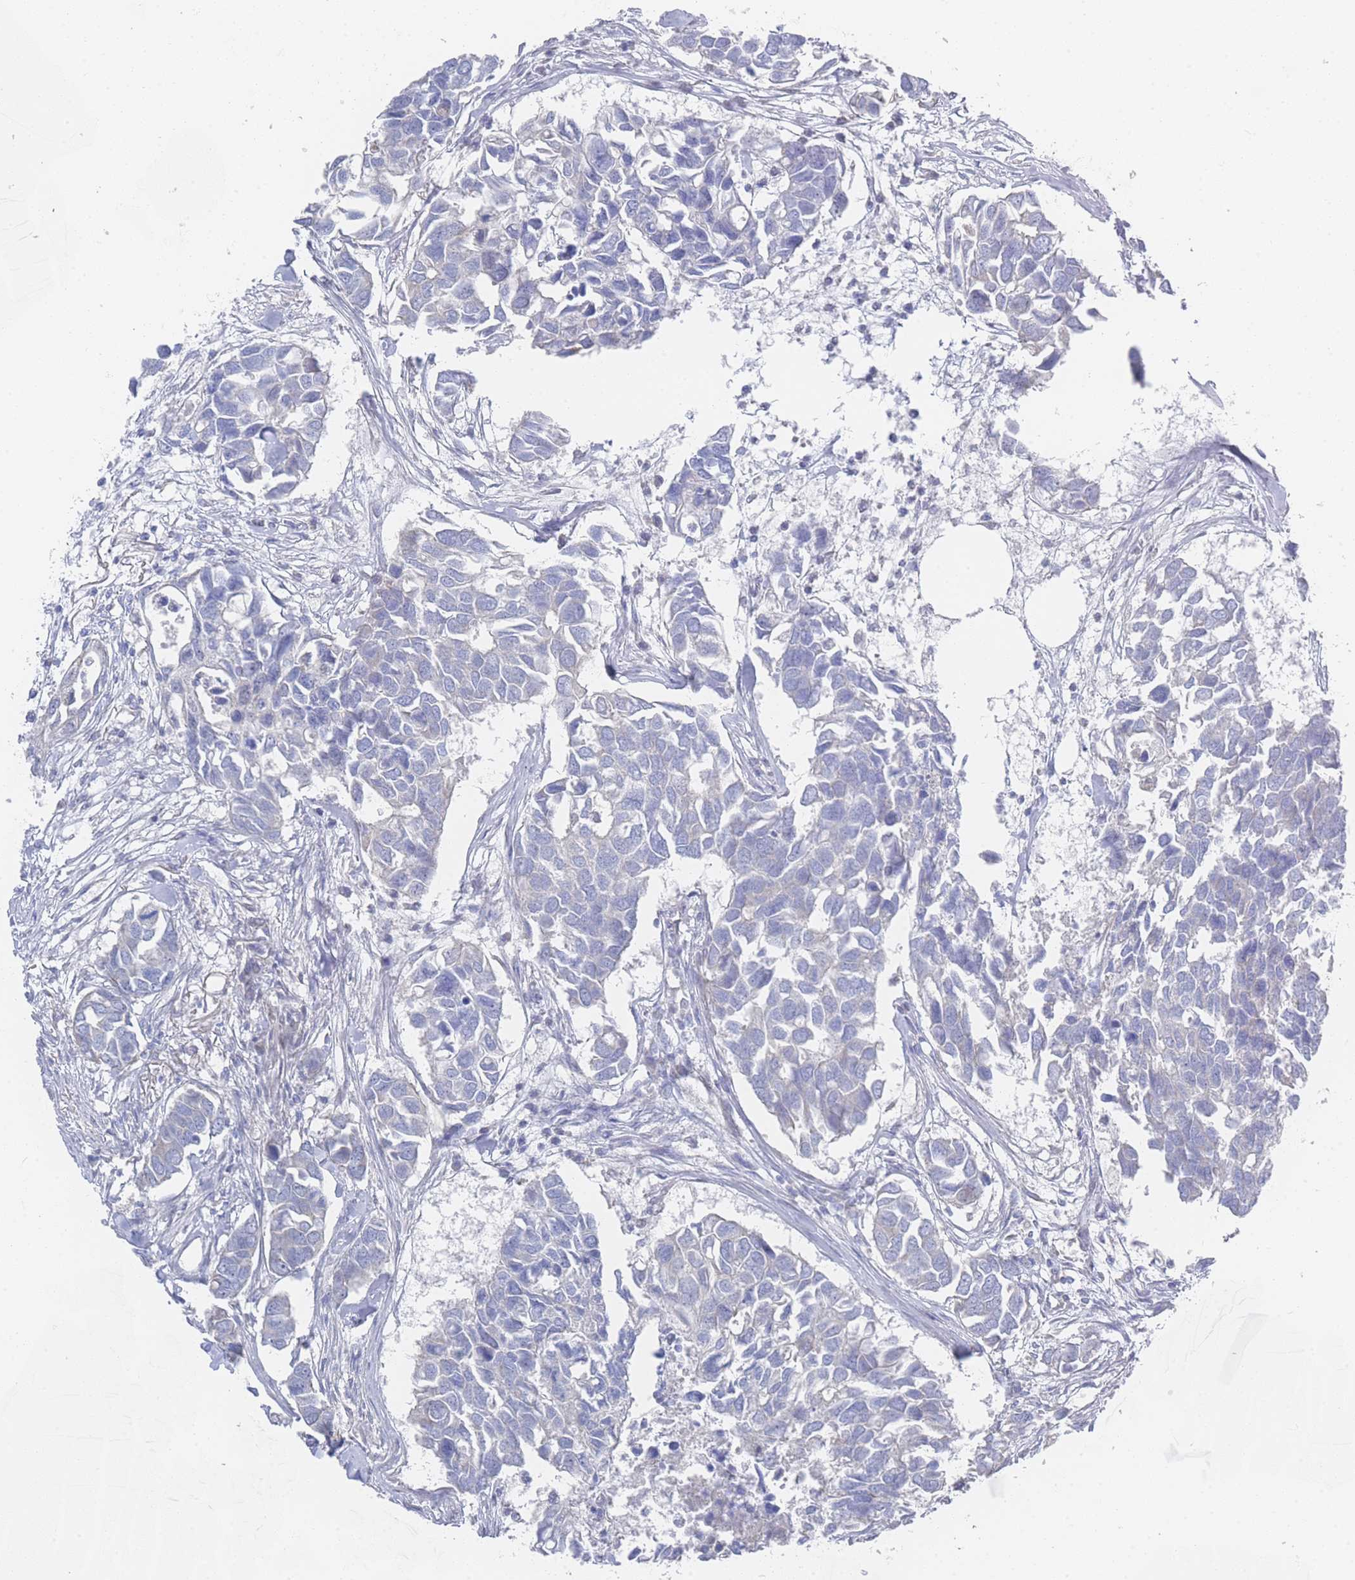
{"staining": {"intensity": "negative", "quantity": "none", "location": "none"}, "tissue": "breast cancer", "cell_type": "Tumor cells", "image_type": "cancer", "snomed": [{"axis": "morphology", "description": "Duct carcinoma"}, {"axis": "topography", "description": "Breast"}], "caption": "Tumor cells show no significant positivity in breast cancer. (DAB (3,3'-diaminobenzidine) immunohistochemistry (IHC) with hematoxylin counter stain).", "gene": "ZNF142", "patient": {"sex": "female", "age": 83}}